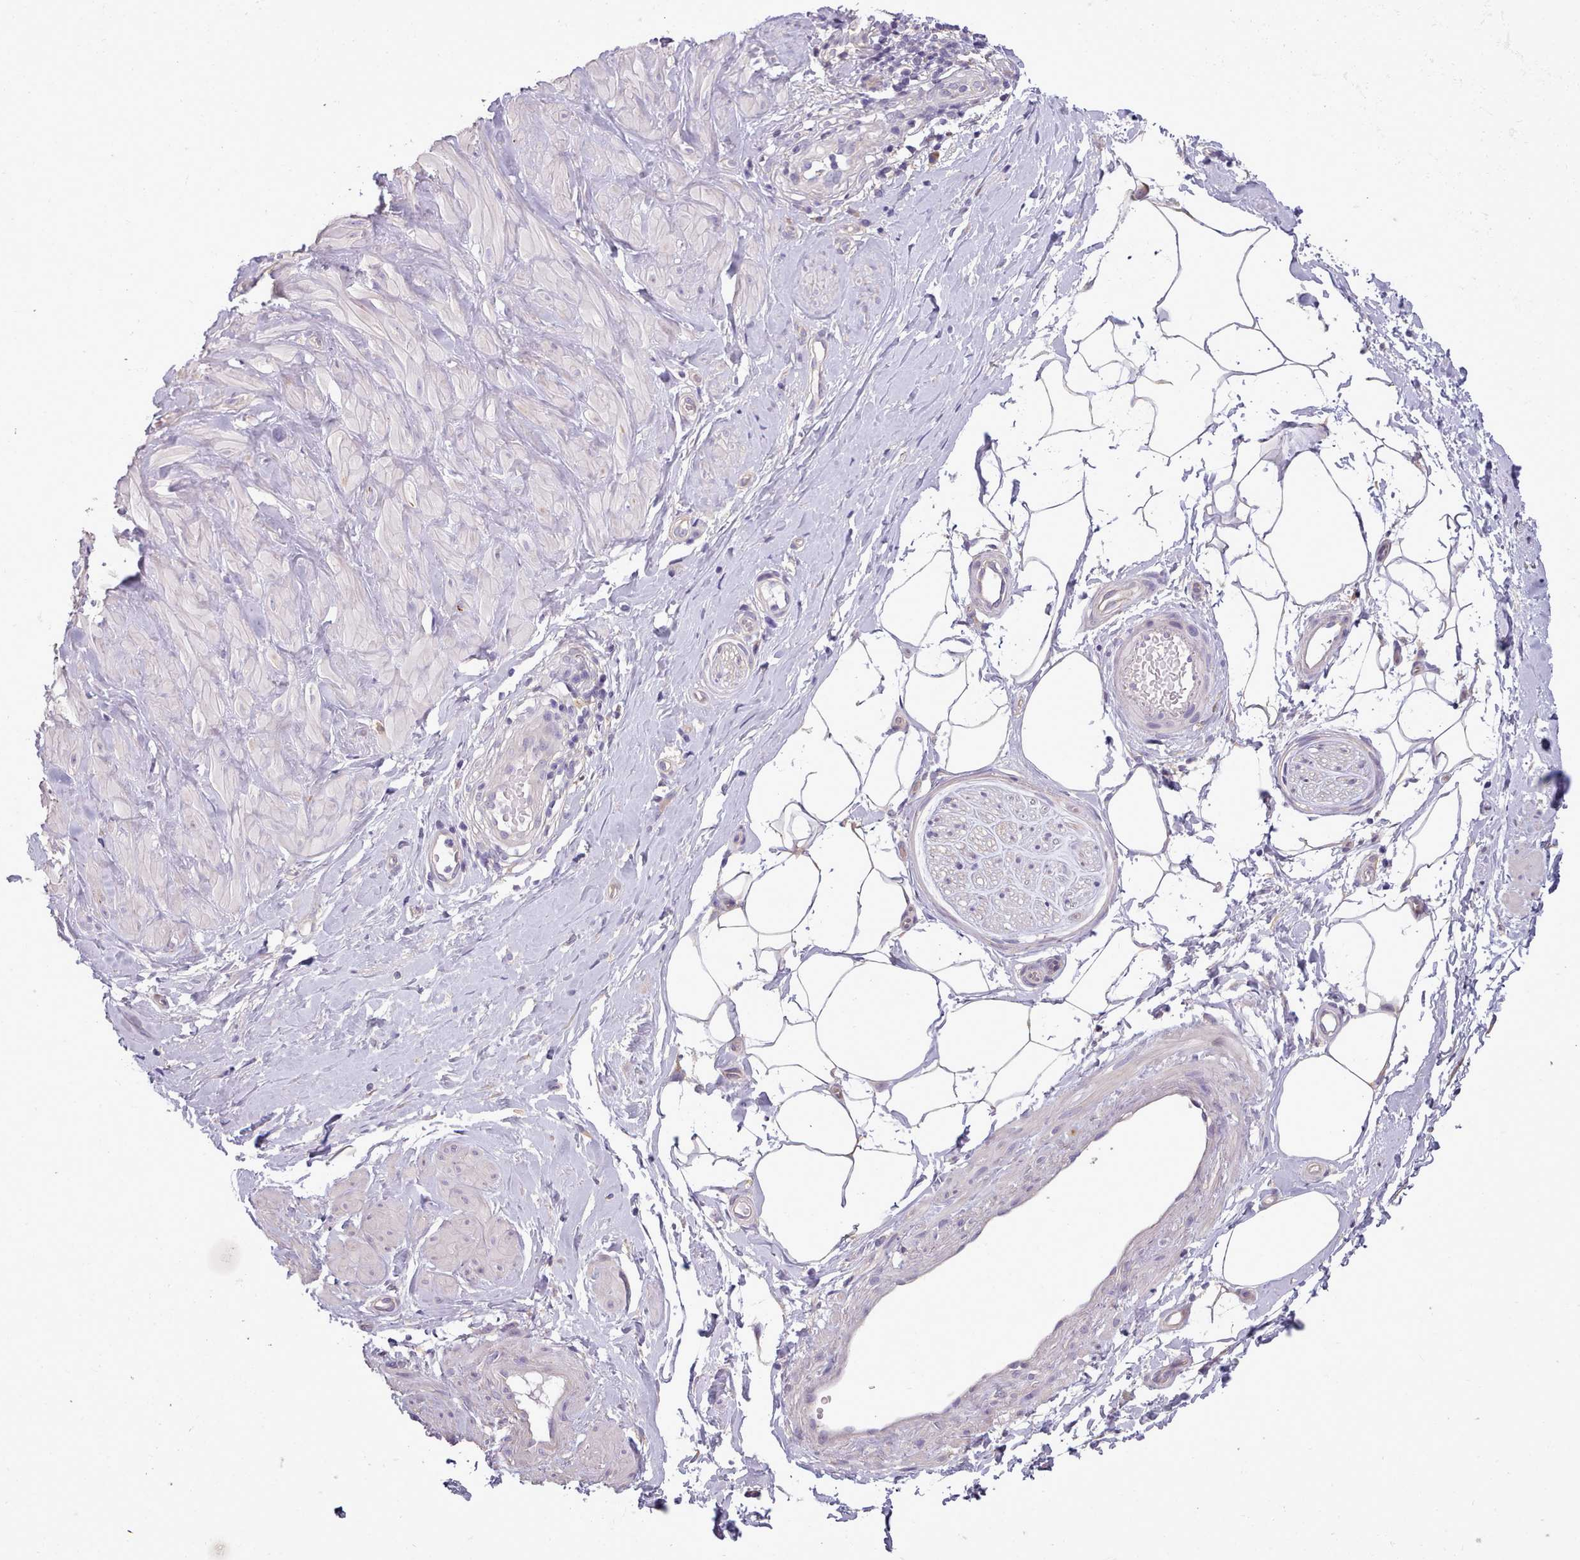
{"staining": {"intensity": "negative", "quantity": "none", "location": "none"}, "tissue": "adipose tissue", "cell_type": "Adipocytes", "image_type": "normal", "snomed": [{"axis": "morphology", "description": "Normal tissue, NOS"}, {"axis": "topography", "description": "Soft tissue"}, {"axis": "topography", "description": "Adipose tissue"}, {"axis": "topography", "description": "Vascular tissue"}, {"axis": "topography", "description": "Peripheral nerve tissue"}], "caption": "Human adipose tissue stained for a protein using immunohistochemistry reveals no expression in adipocytes.", "gene": "DPF1", "patient": {"sex": "male", "age": 74}}